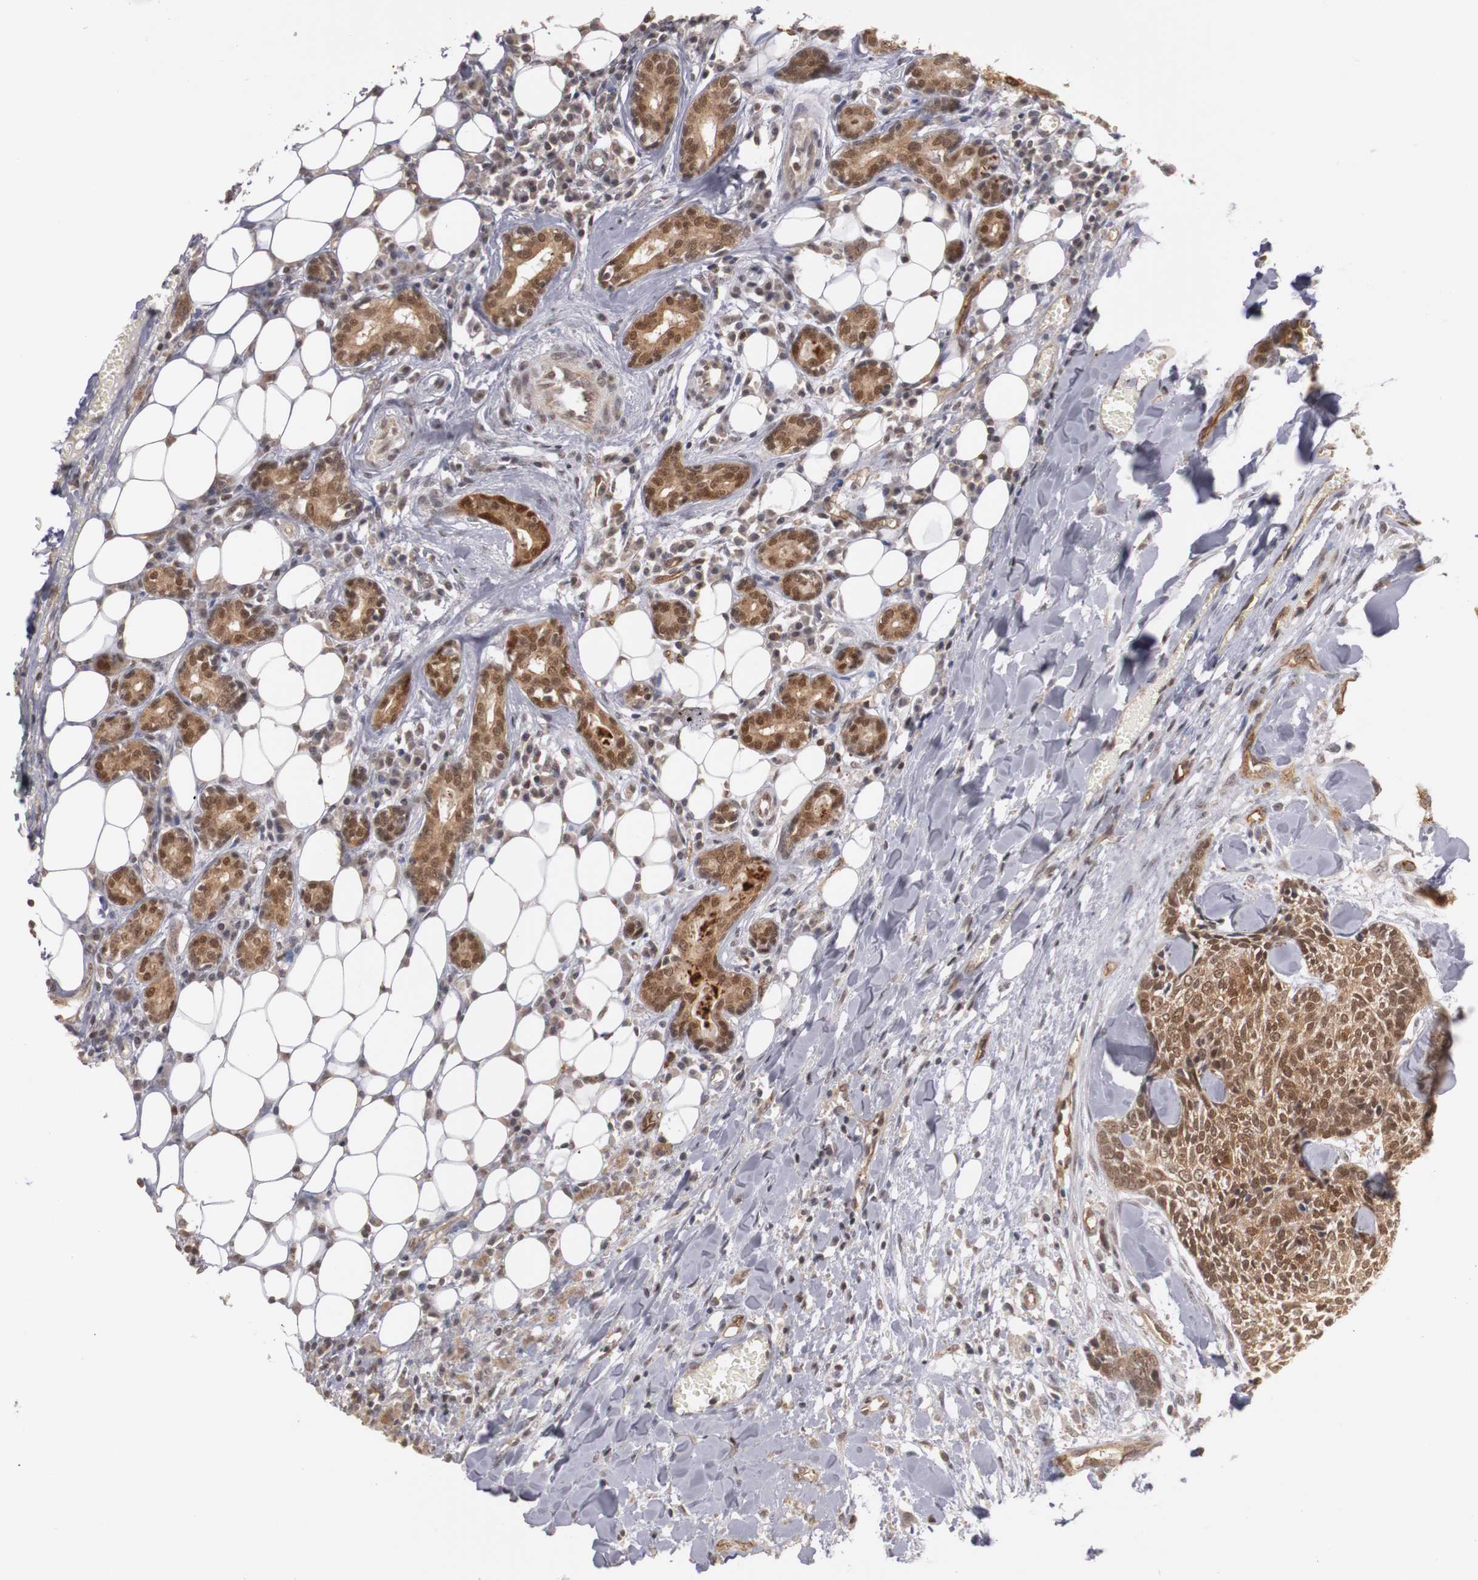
{"staining": {"intensity": "moderate", "quantity": ">75%", "location": "cytoplasmic/membranous,nuclear"}, "tissue": "head and neck cancer", "cell_type": "Tumor cells", "image_type": "cancer", "snomed": [{"axis": "morphology", "description": "Squamous cell carcinoma, NOS"}, {"axis": "topography", "description": "Salivary gland"}, {"axis": "topography", "description": "Head-Neck"}], "caption": "A brown stain labels moderate cytoplasmic/membranous and nuclear expression of a protein in human head and neck cancer (squamous cell carcinoma) tumor cells.", "gene": "PLEKHA1", "patient": {"sex": "male", "age": 70}}